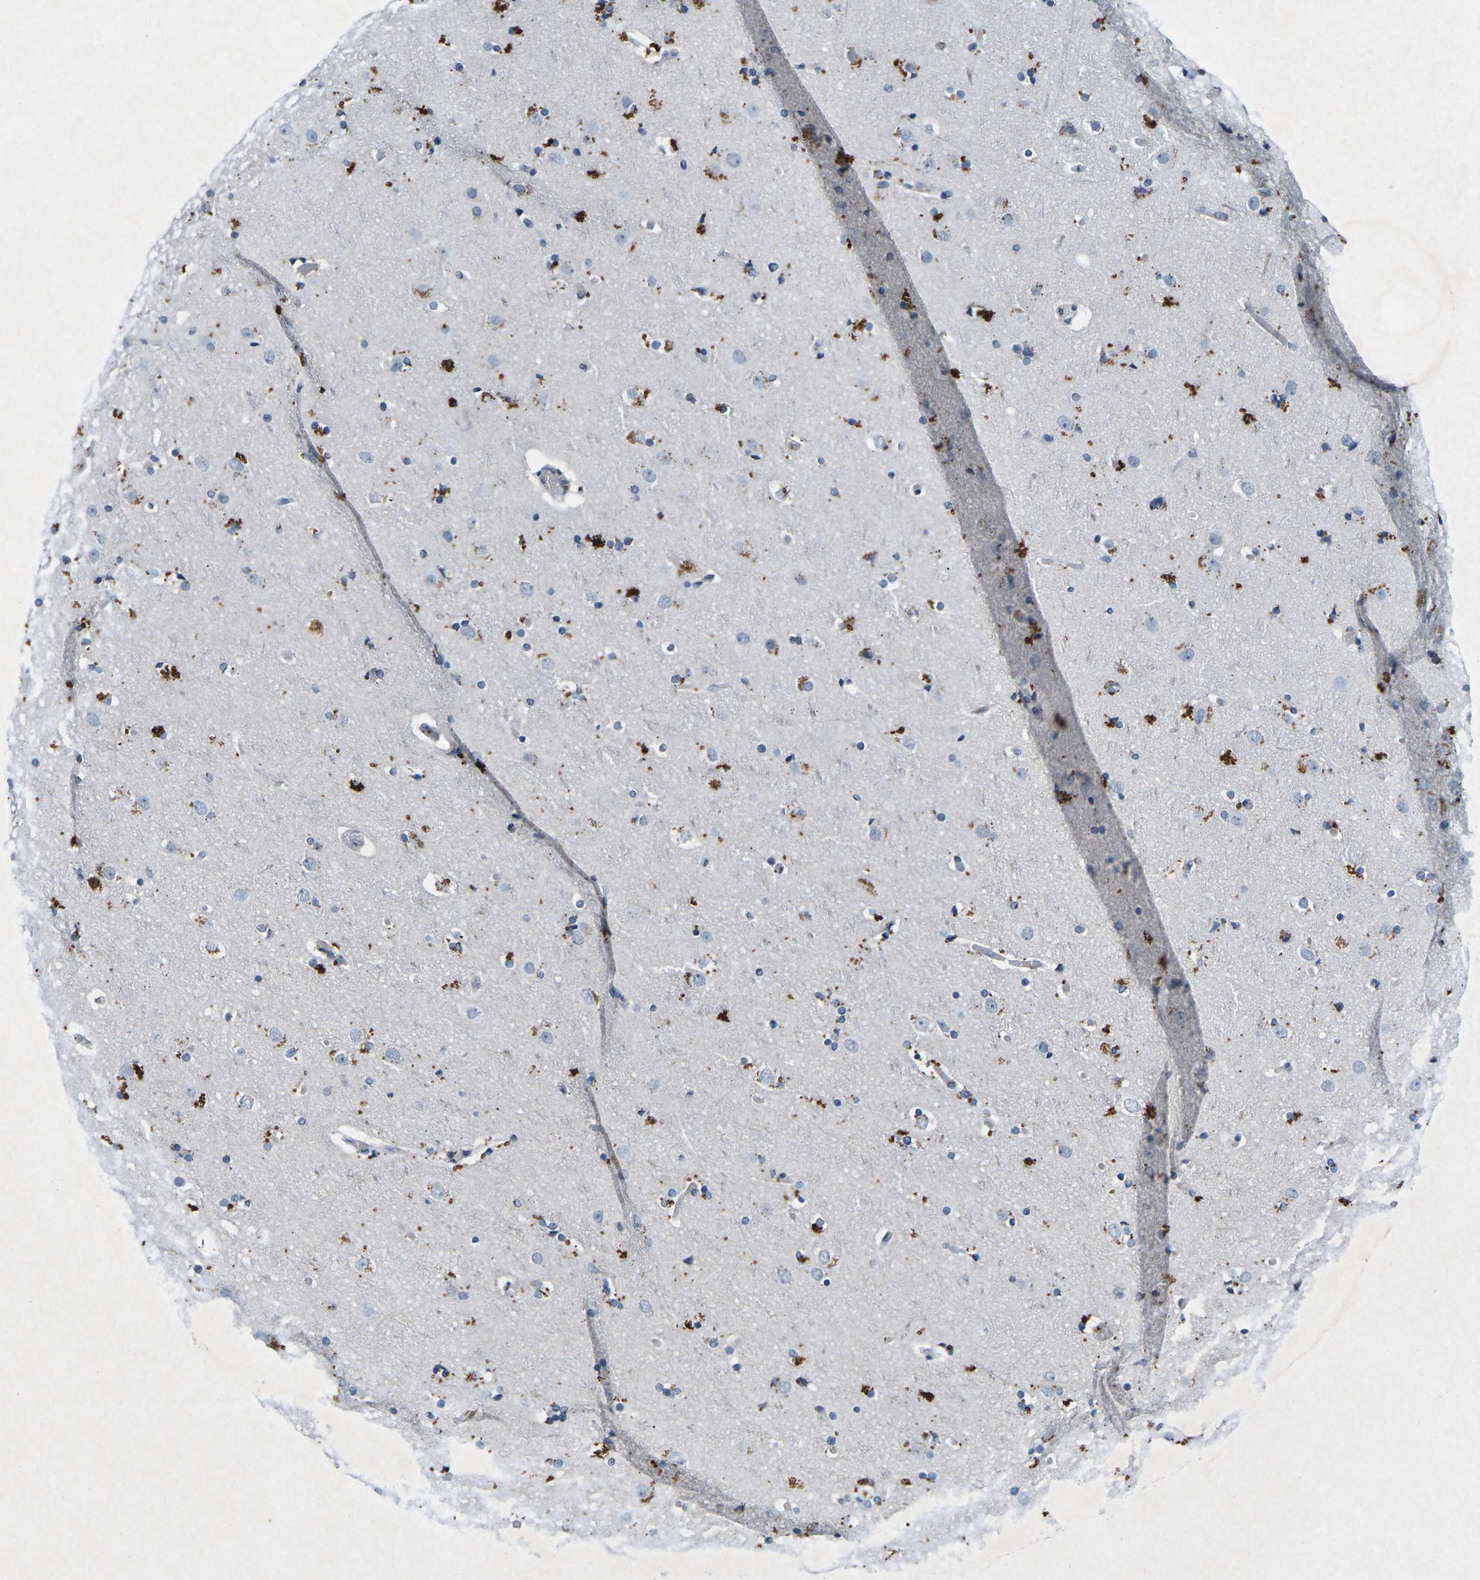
{"staining": {"intensity": "moderate", "quantity": "<25%", "location": "cytoplasmic/membranous"}, "tissue": "cerebral cortex", "cell_type": "Endothelial cells", "image_type": "normal", "snomed": [{"axis": "morphology", "description": "Normal tissue, NOS"}, {"axis": "topography", "description": "Cerebral cortex"}], "caption": "Cerebral cortex stained with immunohistochemistry reveals moderate cytoplasmic/membranous positivity in approximately <25% of endothelial cells. (DAB = brown stain, brightfield microscopy at high magnification).", "gene": "PLG", "patient": {"sex": "male", "age": 57}}